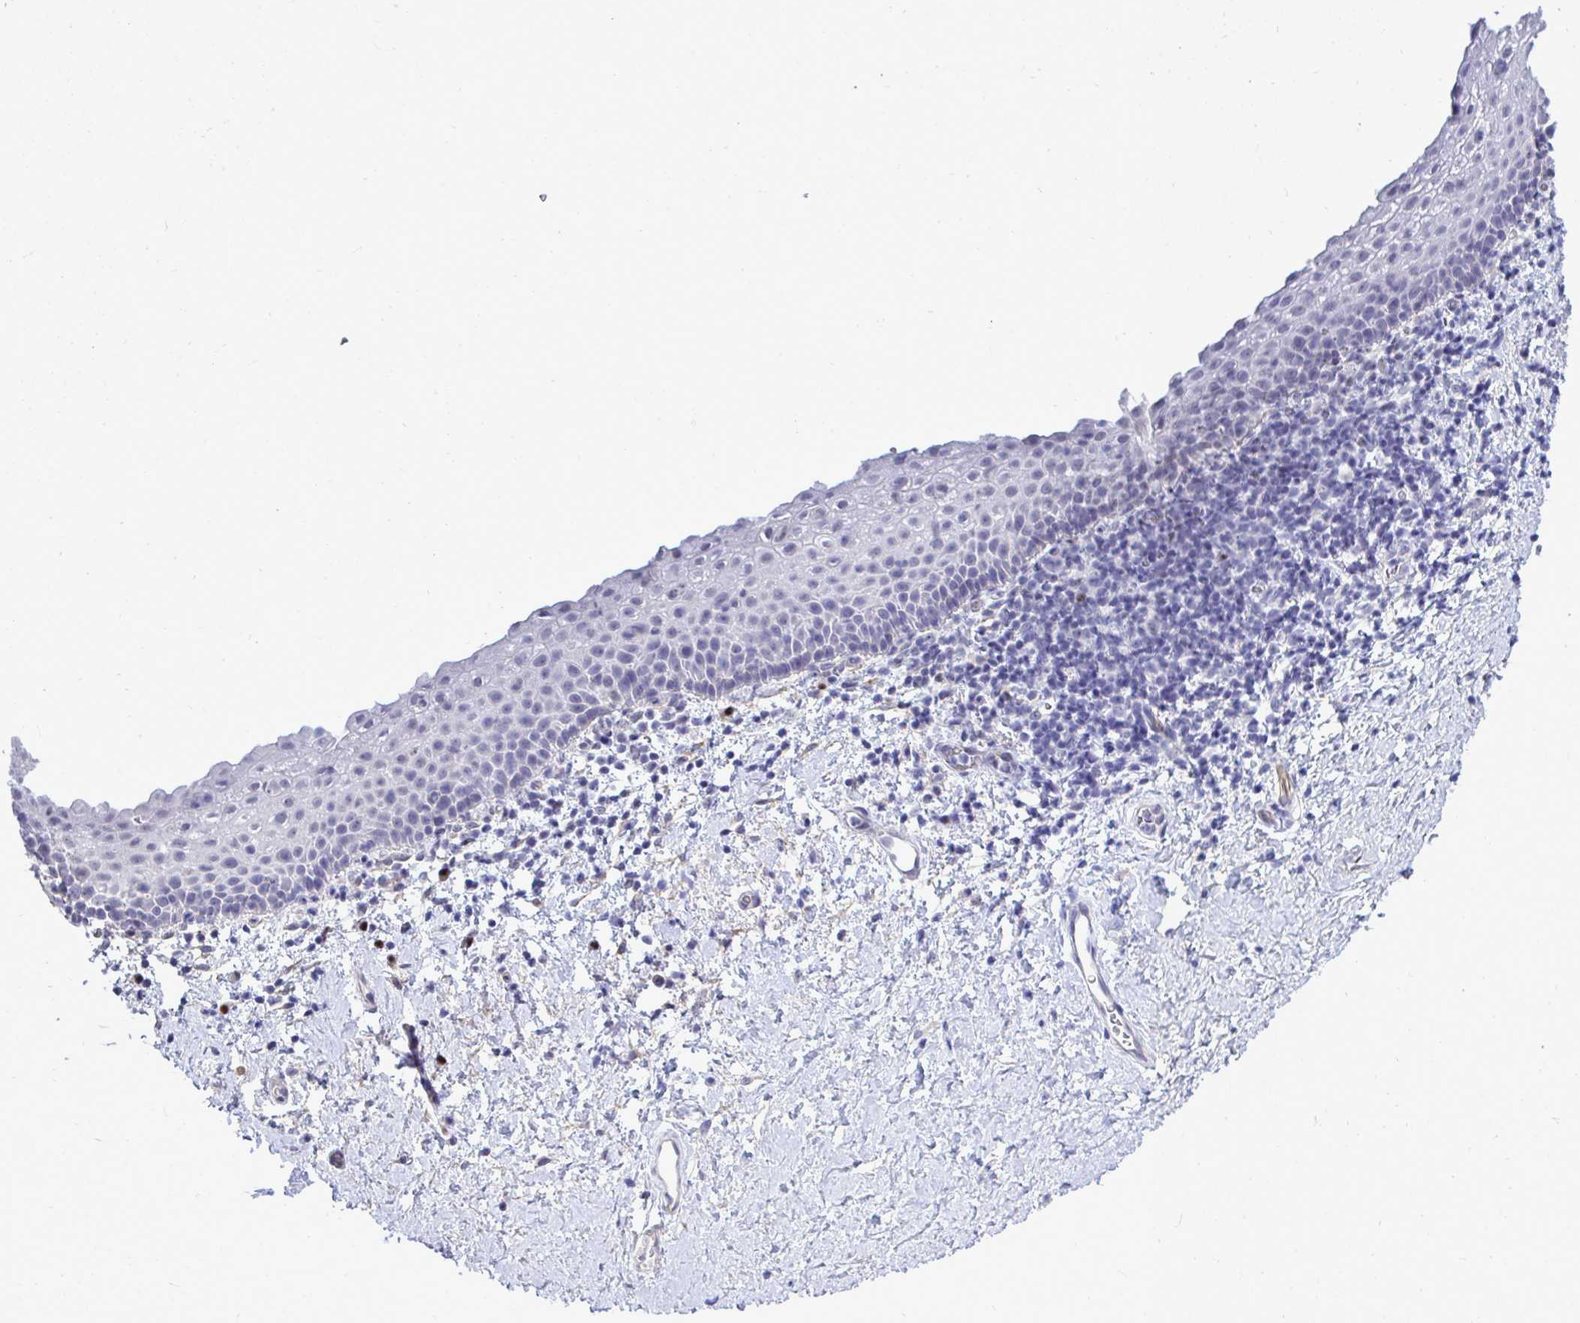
{"staining": {"intensity": "negative", "quantity": "none", "location": "none"}, "tissue": "vagina", "cell_type": "Squamous epithelial cells", "image_type": "normal", "snomed": [{"axis": "morphology", "description": "Normal tissue, NOS"}, {"axis": "topography", "description": "Vagina"}], "caption": "Squamous epithelial cells show no significant protein positivity in normal vagina.", "gene": "SLC25A51", "patient": {"sex": "female", "age": 61}}